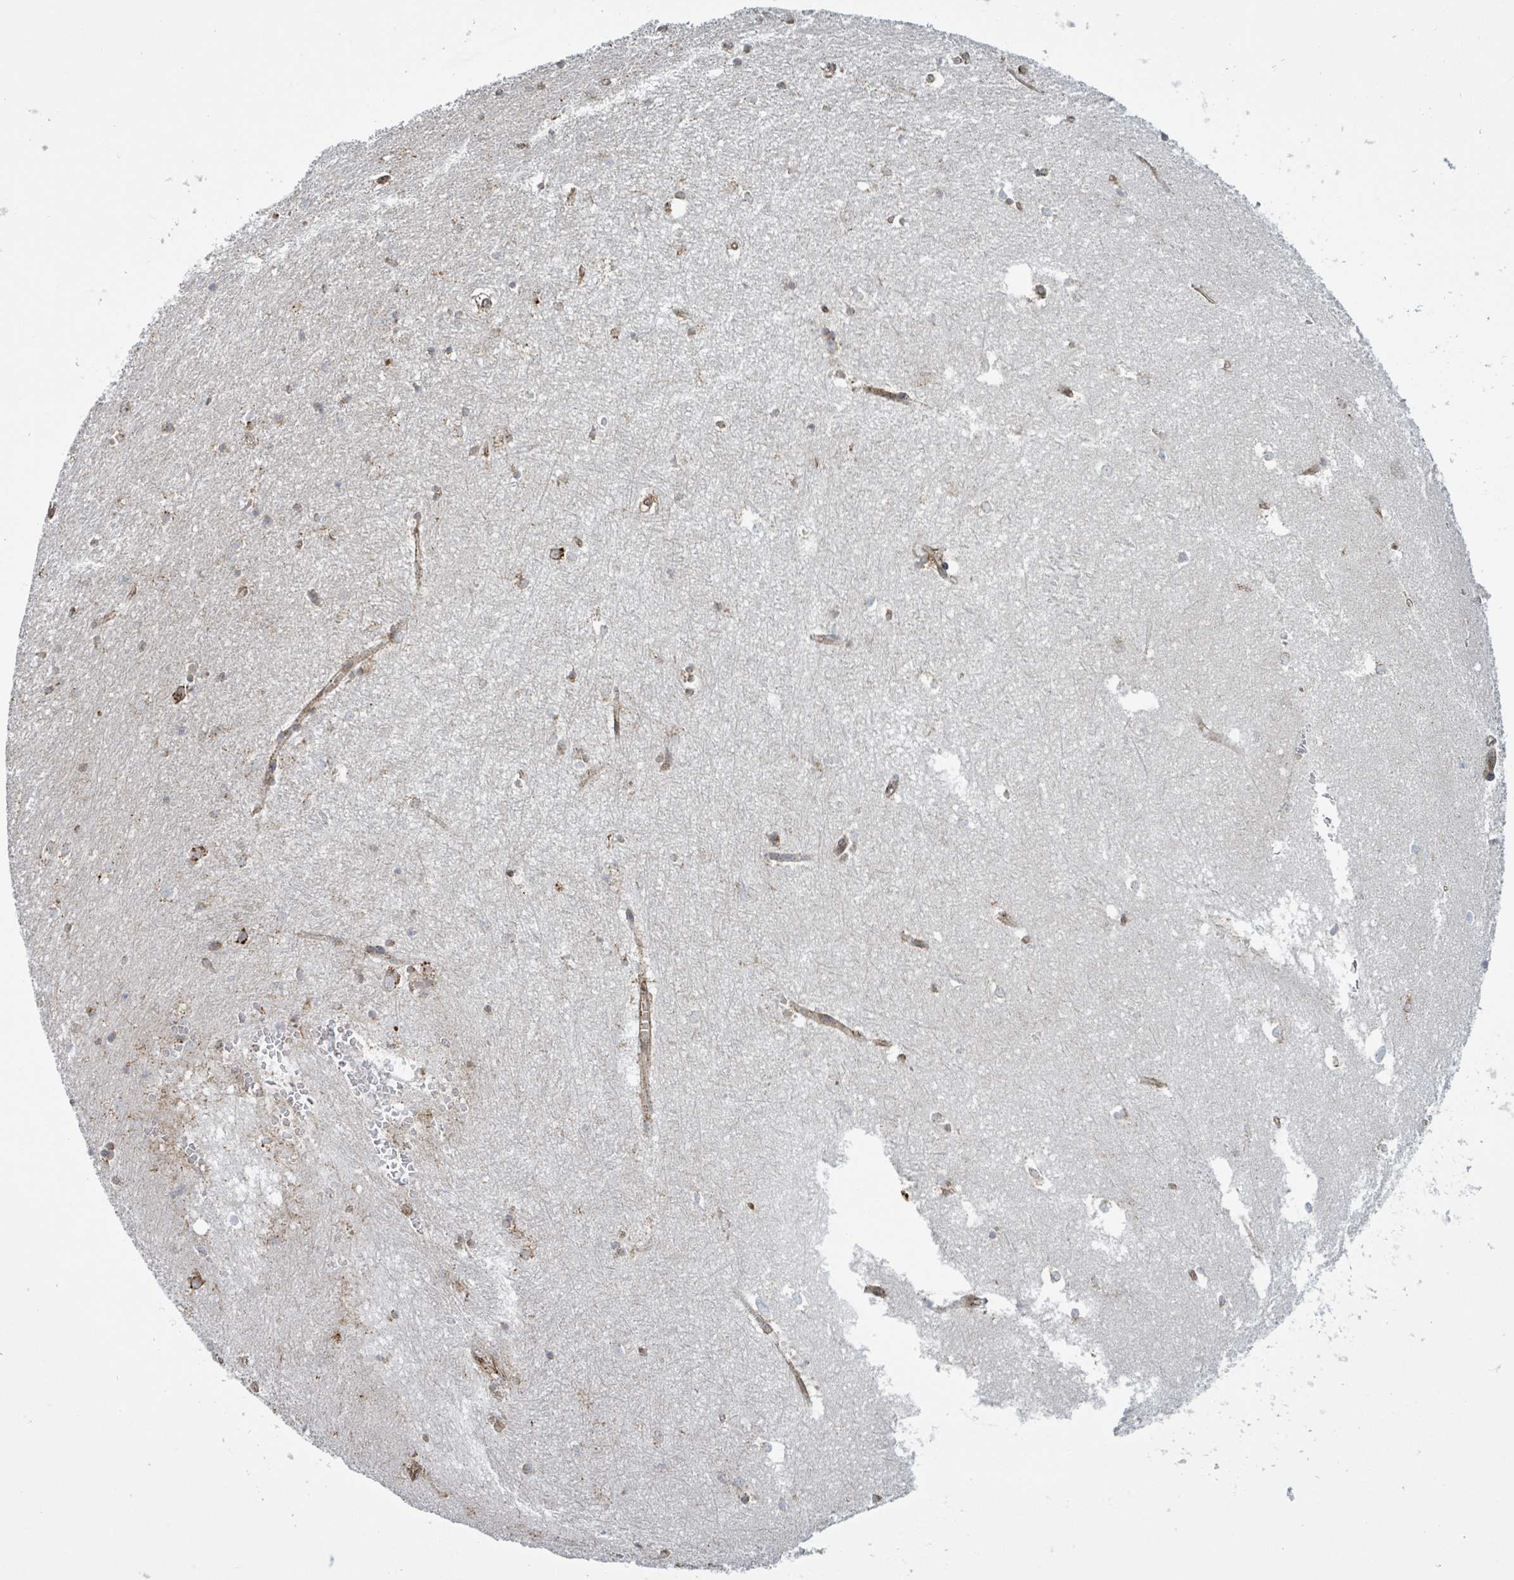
{"staining": {"intensity": "moderate", "quantity": "<25%", "location": "cytoplasmic/membranous"}, "tissue": "hippocampus", "cell_type": "Glial cells", "image_type": "normal", "snomed": [{"axis": "morphology", "description": "Normal tissue, NOS"}, {"axis": "topography", "description": "Hippocampus"}], "caption": "Unremarkable hippocampus was stained to show a protein in brown. There is low levels of moderate cytoplasmic/membranous staining in about <25% of glial cells. (Brightfield microscopy of DAB IHC at high magnification).", "gene": "RFPL4AL1", "patient": {"sex": "female", "age": 64}}